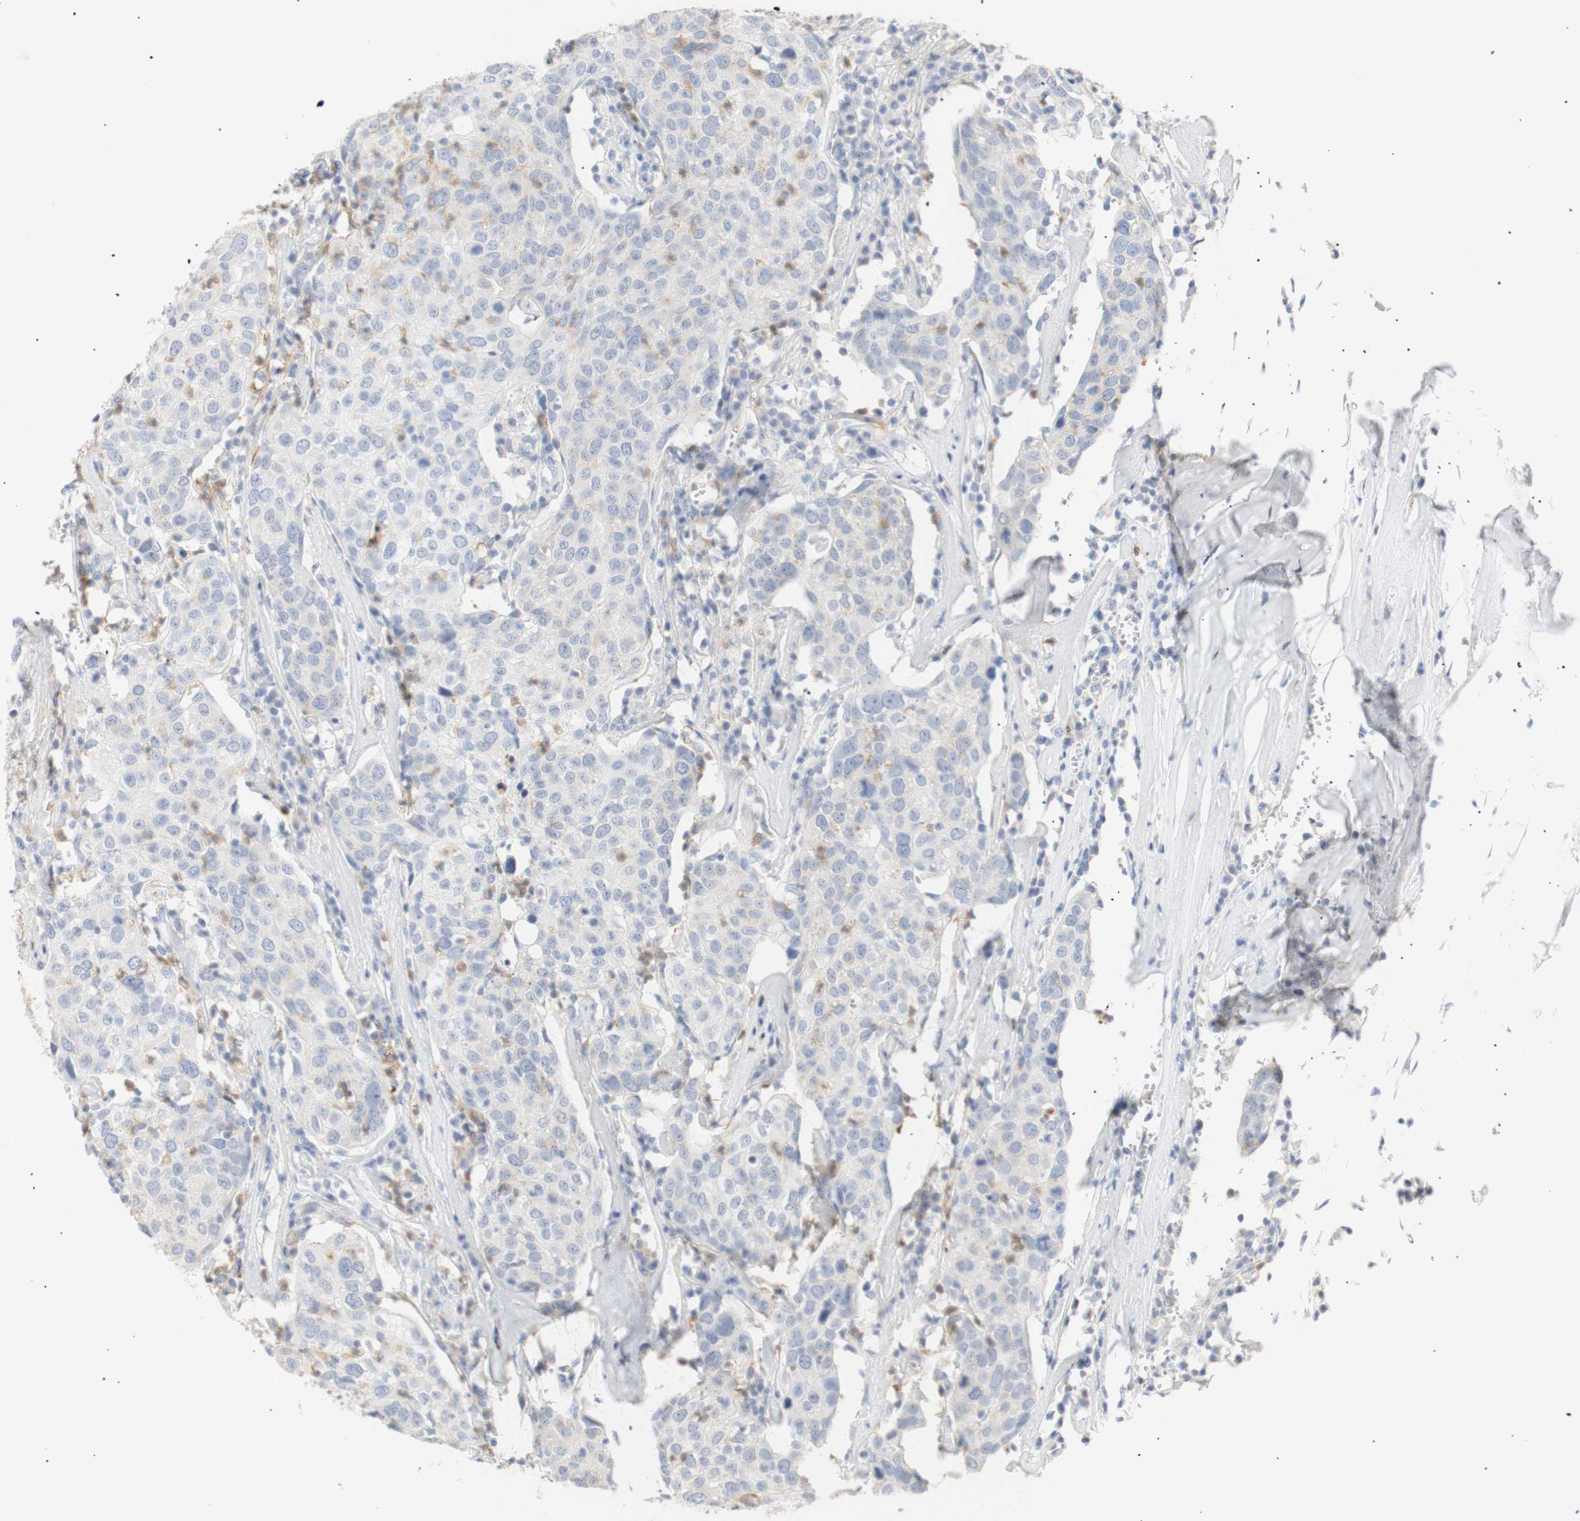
{"staining": {"intensity": "weak", "quantity": "<25%", "location": "cytoplasmic/membranous"}, "tissue": "head and neck cancer", "cell_type": "Tumor cells", "image_type": "cancer", "snomed": [{"axis": "morphology", "description": "Adenocarcinoma, NOS"}, {"axis": "topography", "description": "Salivary gland"}, {"axis": "topography", "description": "Head-Neck"}], "caption": "IHC of head and neck cancer reveals no expression in tumor cells. (Brightfield microscopy of DAB IHC at high magnification).", "gene": "B4GALNT3", "patient": {"sex": "female", "age": 65}}